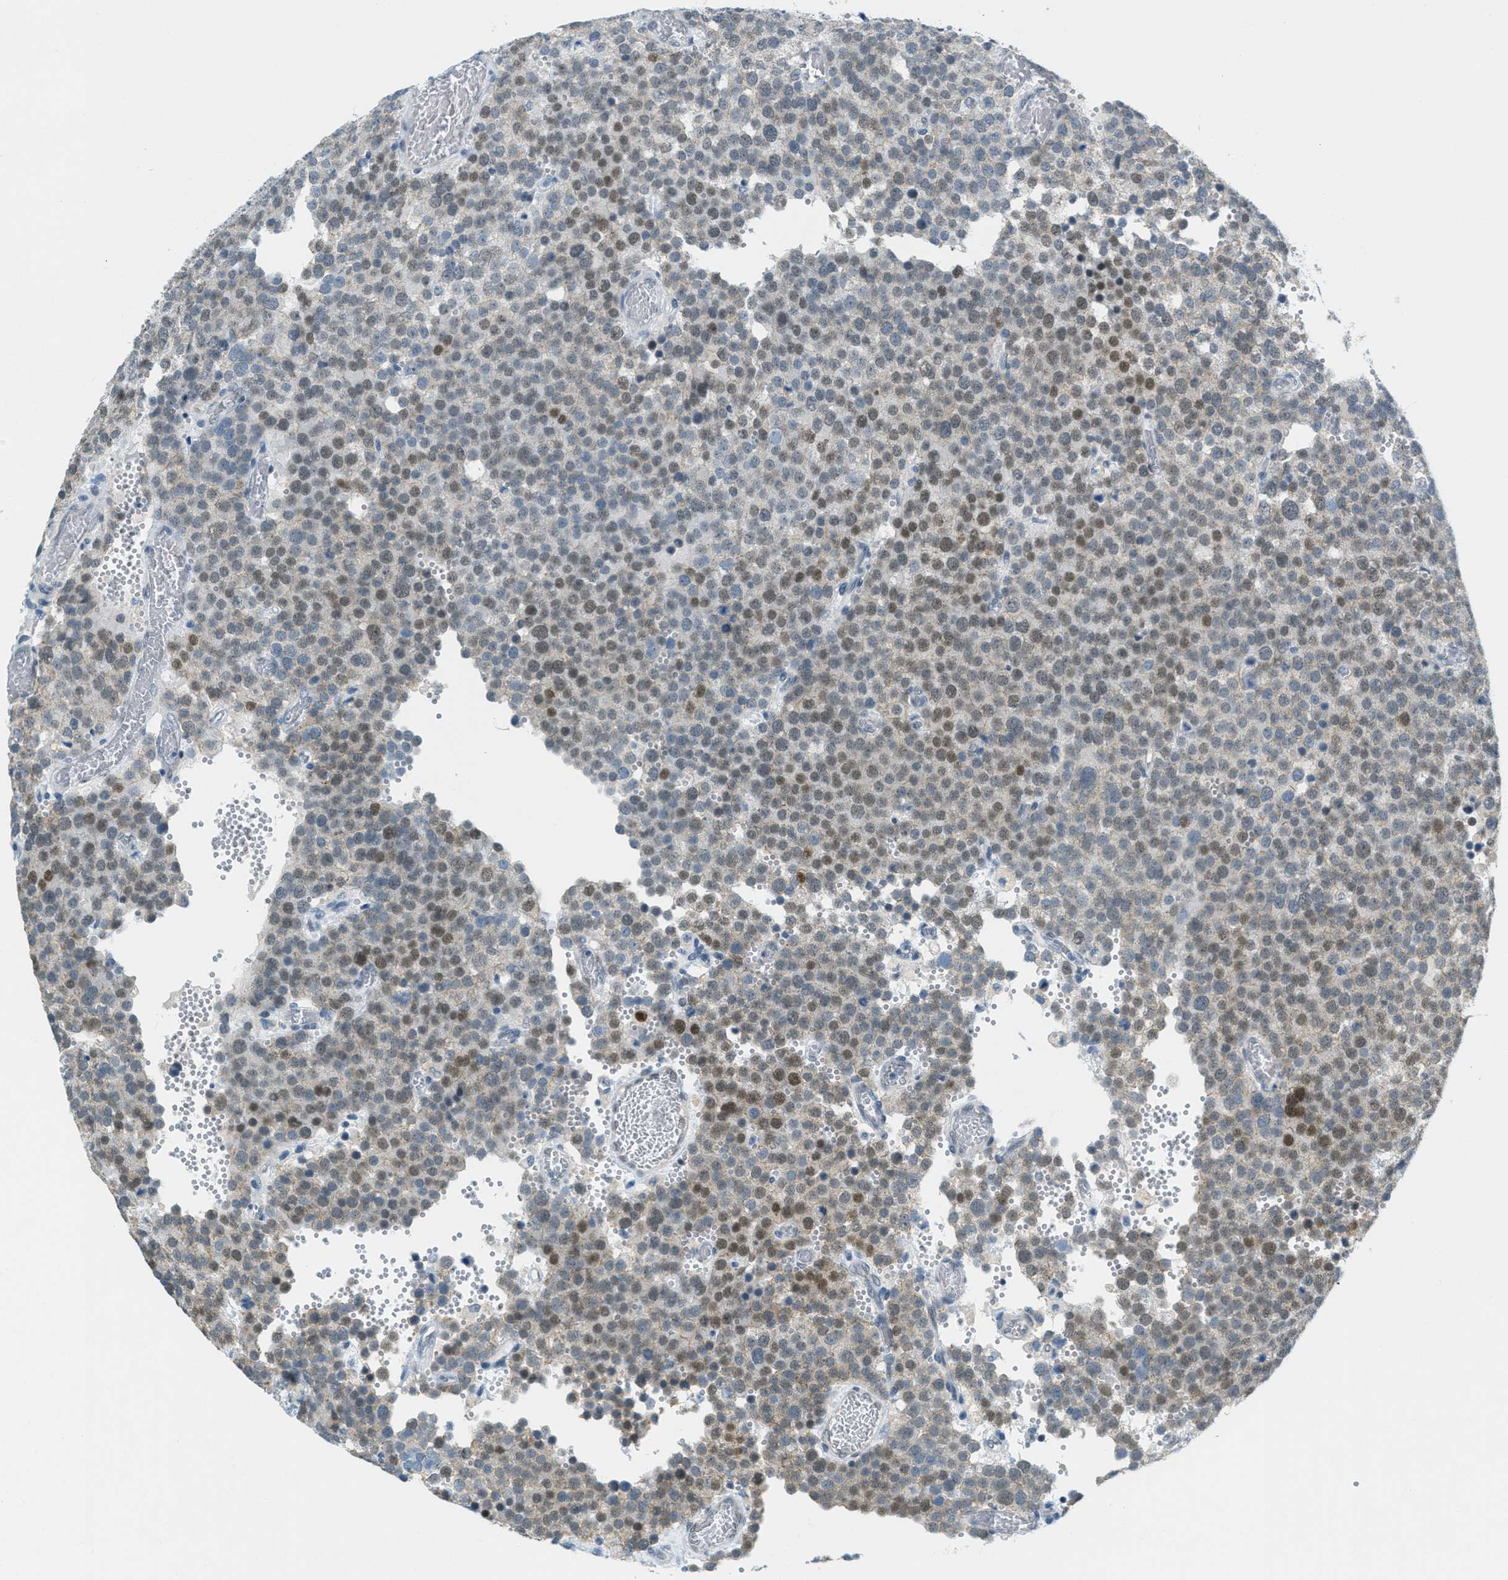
{"staining": {"intensity": "weak", "quantity": "25%-75%", "location": "nuclear"}, "tissue": "testis cancer", "cell_type": "Tumor cells", "image_type": "cancer", "snomed": [{"axis": "morphology", "description": "Normal tissue, NOS"}, {"axis": "morphology", "description": "Seminoma, NOS"}, {"axis": "topography", "description": "Testis"}], "caption": "Protein expression by immunohistochemistry (IHC) exhibits weak nuclear positivity in approximately 25%-75% of tumor cells in seminoma (testis).", "gene": "TCF3", "patient": {"sex": "male", "age": 71}}